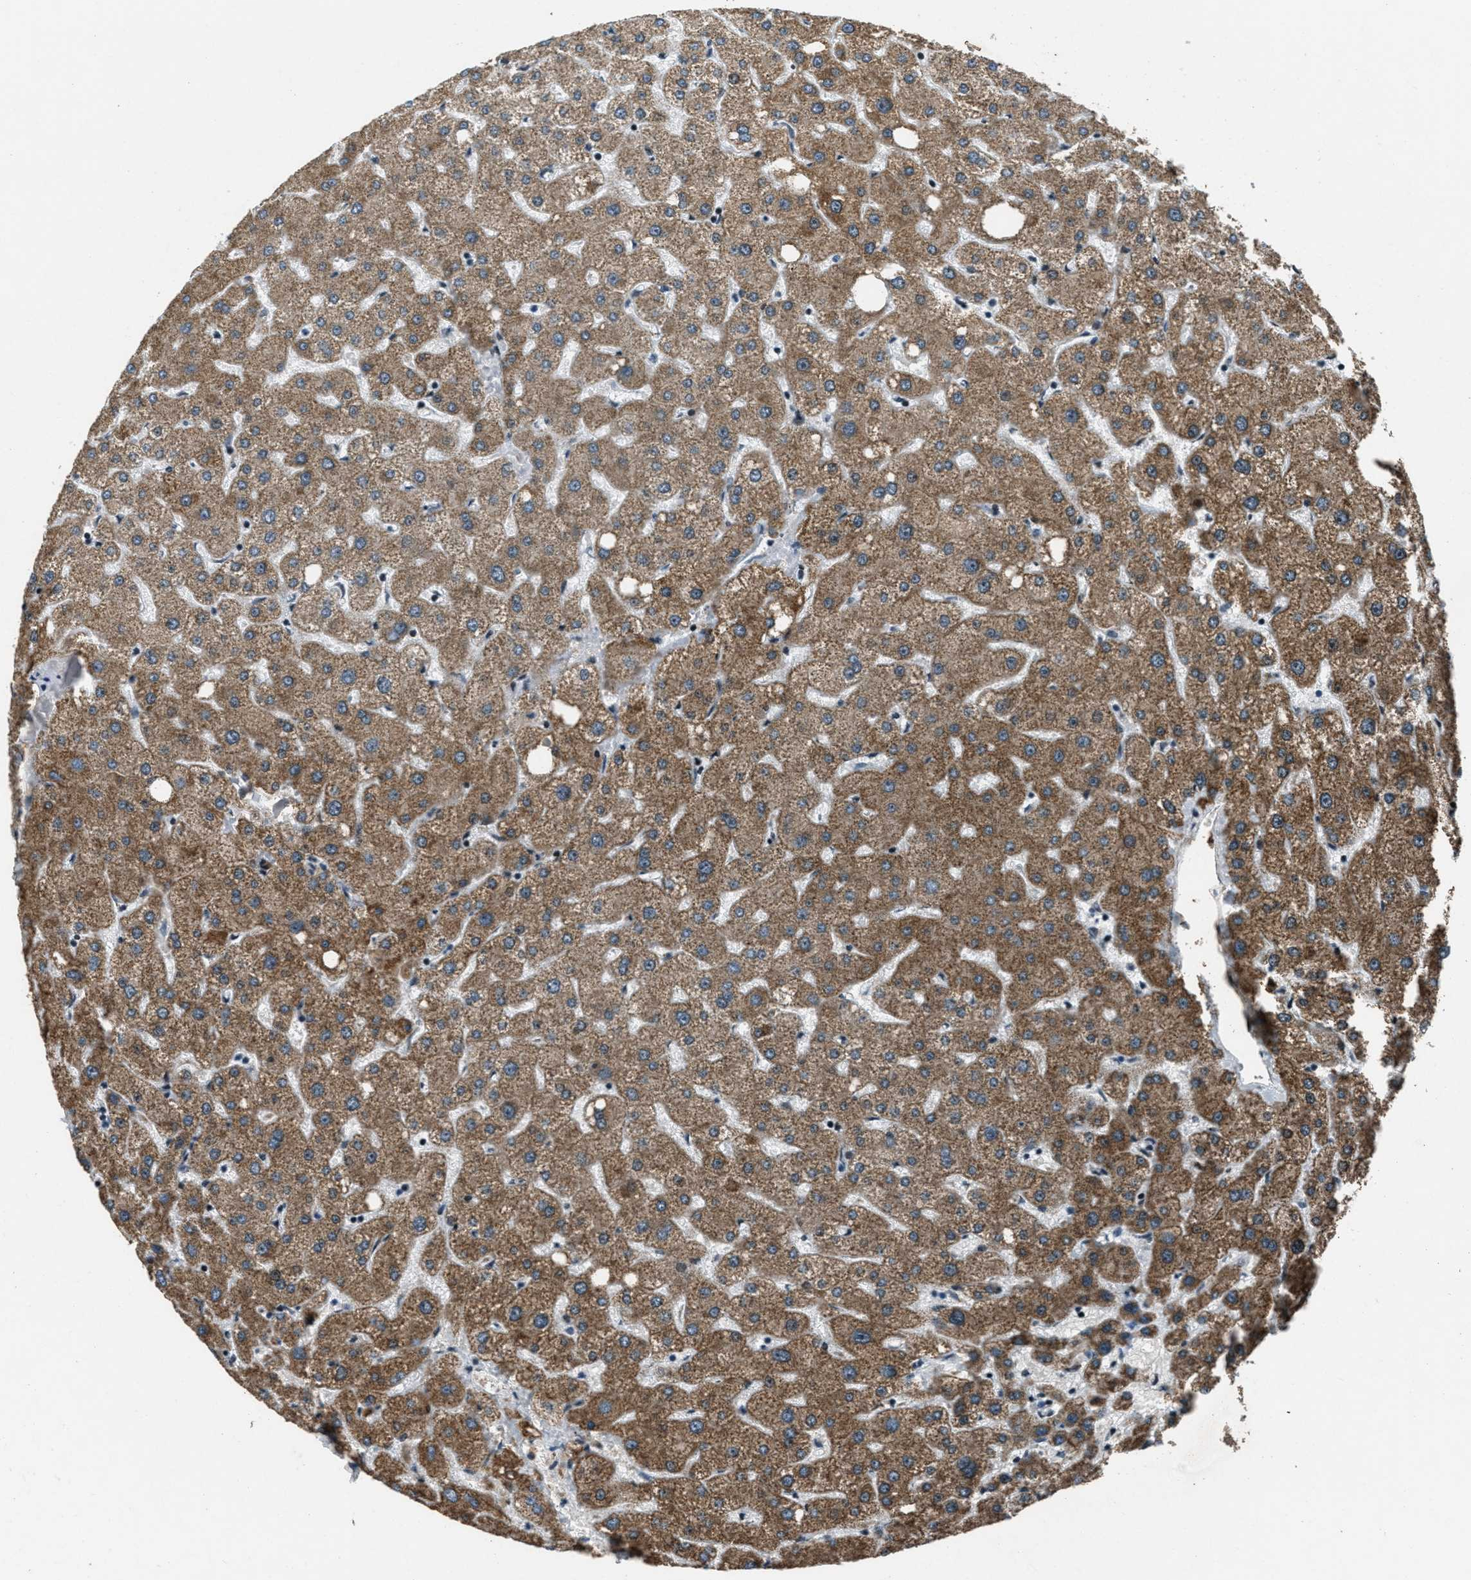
{"staining": {"intensity": "negative", "quantity": "none", "location": "none"}, "tissue": "liver", "cell_type": "Cholangiocytes", "image_type": "normal", "snomed": [{"axis": "morphology", "description": "Normal tissue, NOS"}, {"axis": "topography", "description": "Liver"}], "caption": "There is no significant expression in cholangiocytes of liver. (DAB (3,3'-diaminobenzidine) immunohistochemistry (IHC) visualized using brightfield microscopy, high magnification).", "gene": "GPC6", "patient": {"sex": "male", "age": 73}}